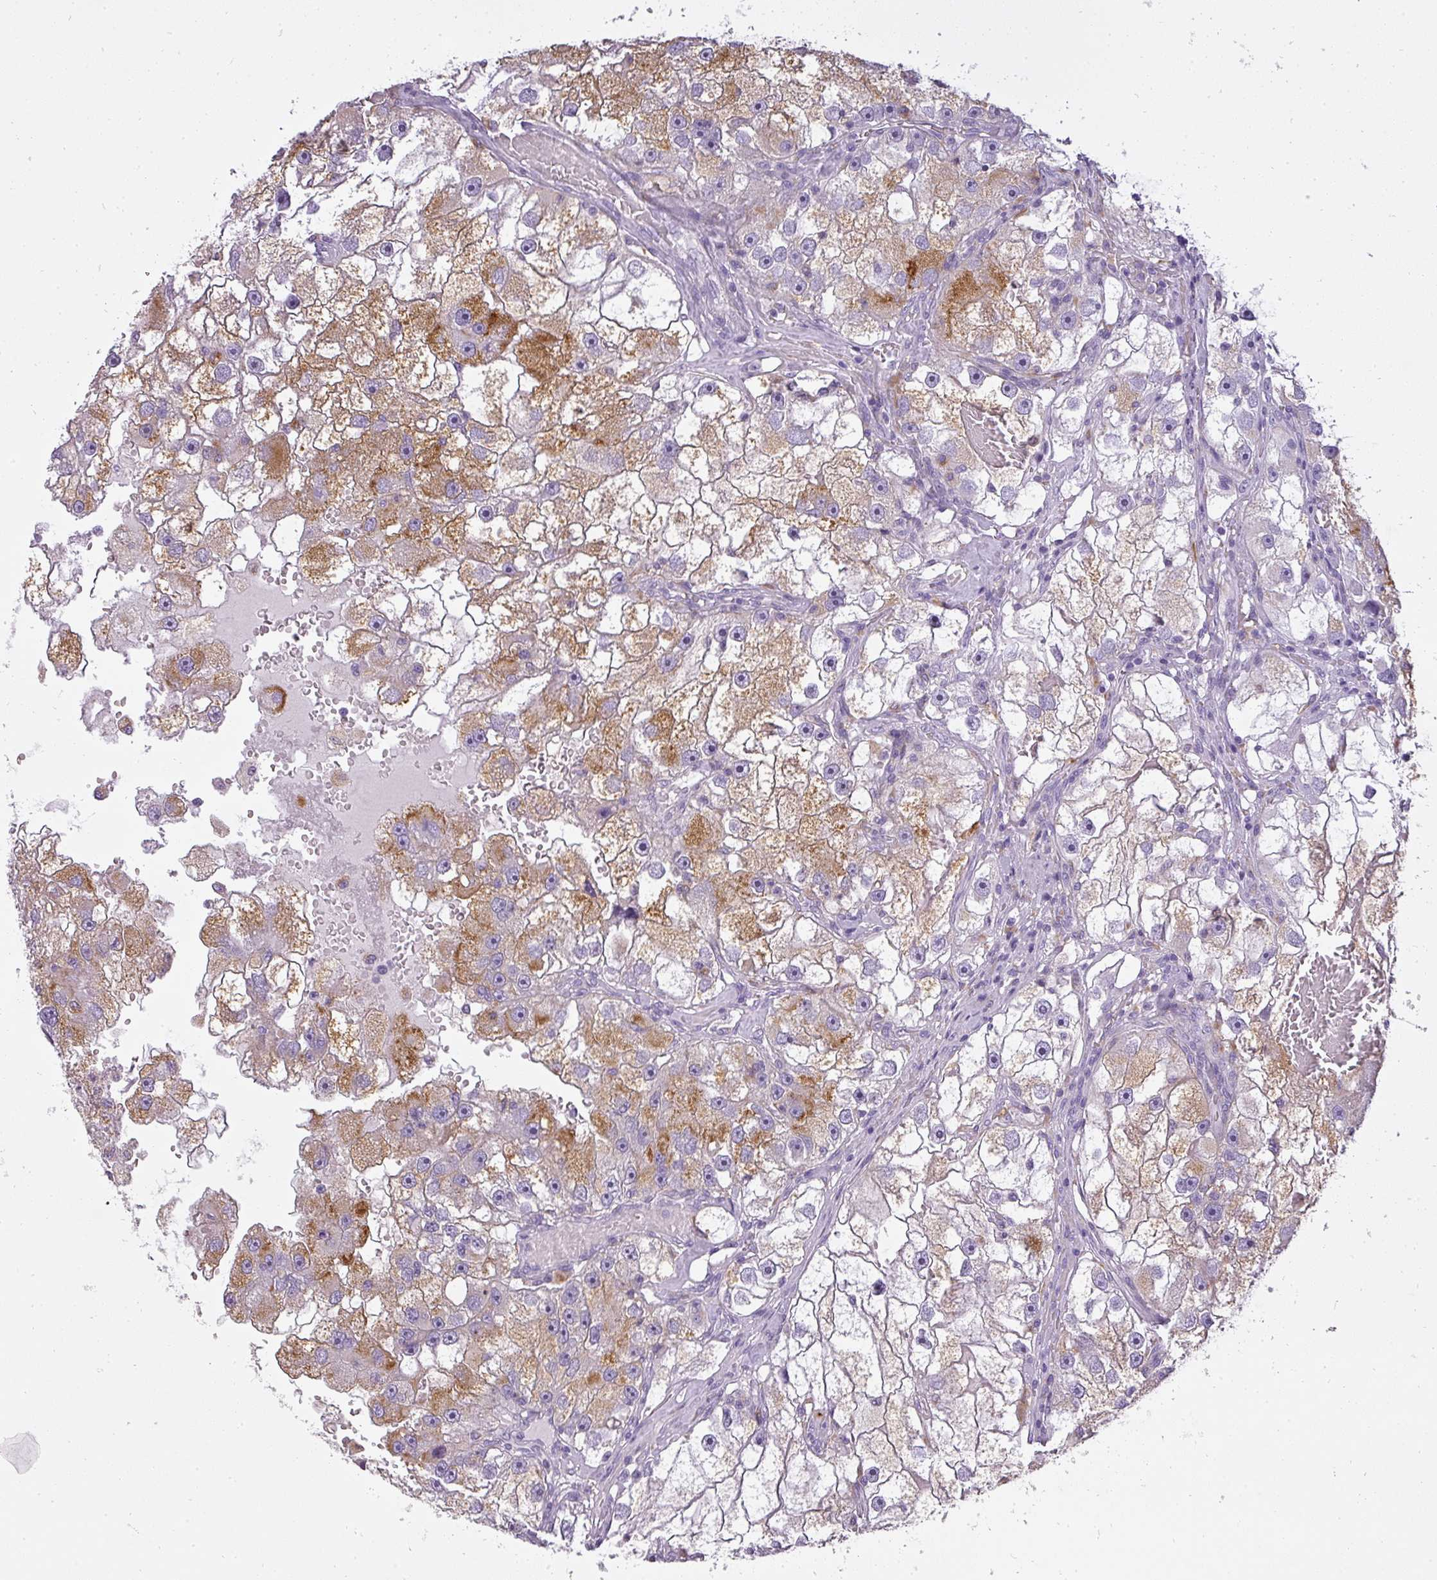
{"staining": {"intensity": "moderate", "quantity": "25%-75%", "location": "cytoplasmic/membranous"}, "tissue": "renal cancer", "cell_type": "Tumor cells", "image_type": "cancer", "snomed": [{"axis": "morphology", "description": "Adenocarcinoma, NOS"}, {"axis": "topography", "description": "Kidney"}], "caption": "A brown stain shows moderate cytoplasmic/membranous expression of a protein in human renal cancer tumor cells. The staining was performed using DAB (3,3'-diaminobenzidine) to visualize the protein expression in brown, while the nuclei were stained in blue with hematoxylin (Magnification: 20x).", "gene": "ATP6V1D", "patient": {"sex": "male", "age": 63}}